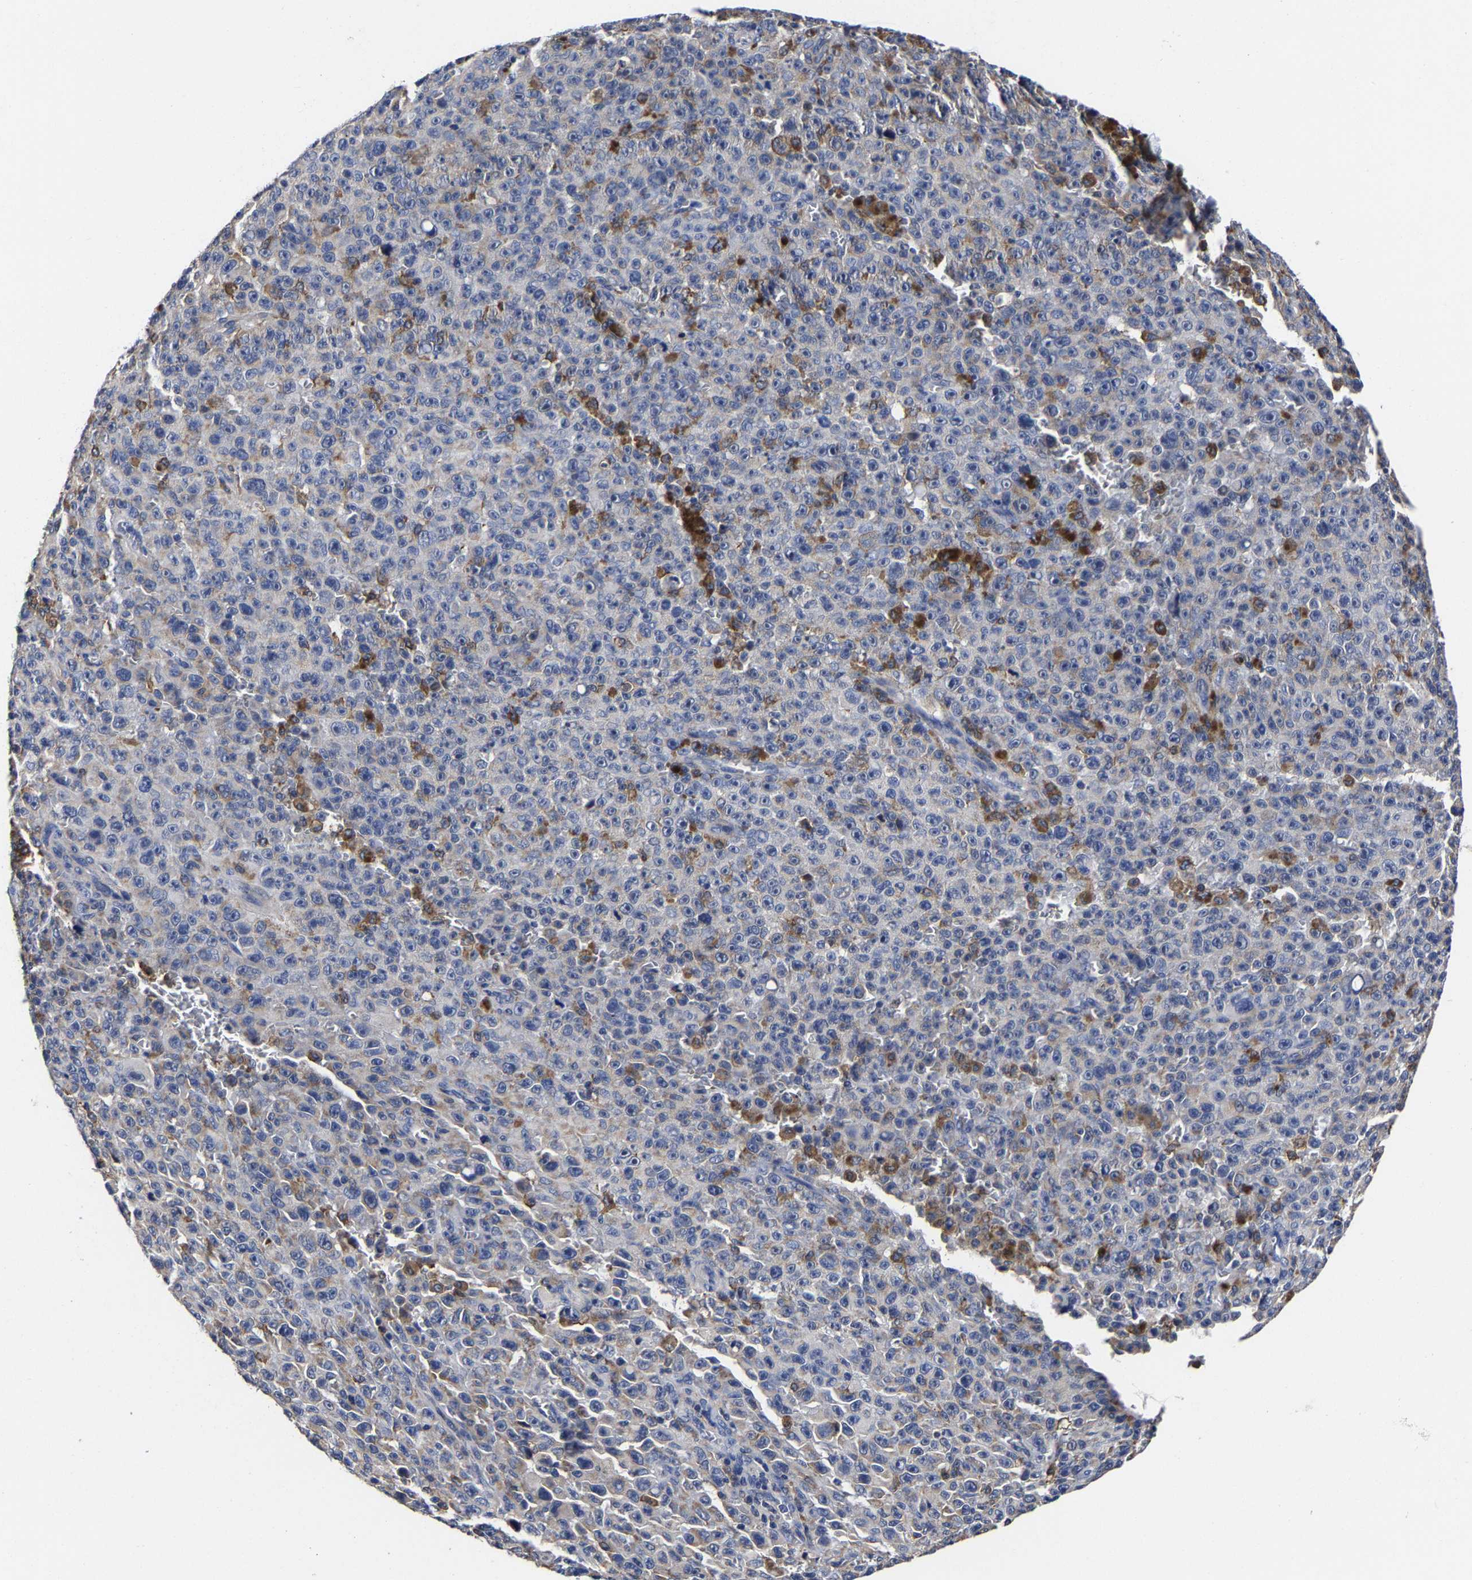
{"staining": {"intensity": "negative", "quantity": "none", "location": "none"}, "tissue": "melanoma", "cell_type": "Tumor cells", "image_type": "cancer", "snomed": [{"axis": "morphology", "description": "Malignant melanoma, NOS"}, {"axis": "topography", "description": "Skin"}], "caption": "Human malignant melanoma stained for a protein using immunohistochemistry demonstrates no positivity in tumor cells.", "gene": "AASS", "patient": {"sex": "female", "age": 82}}